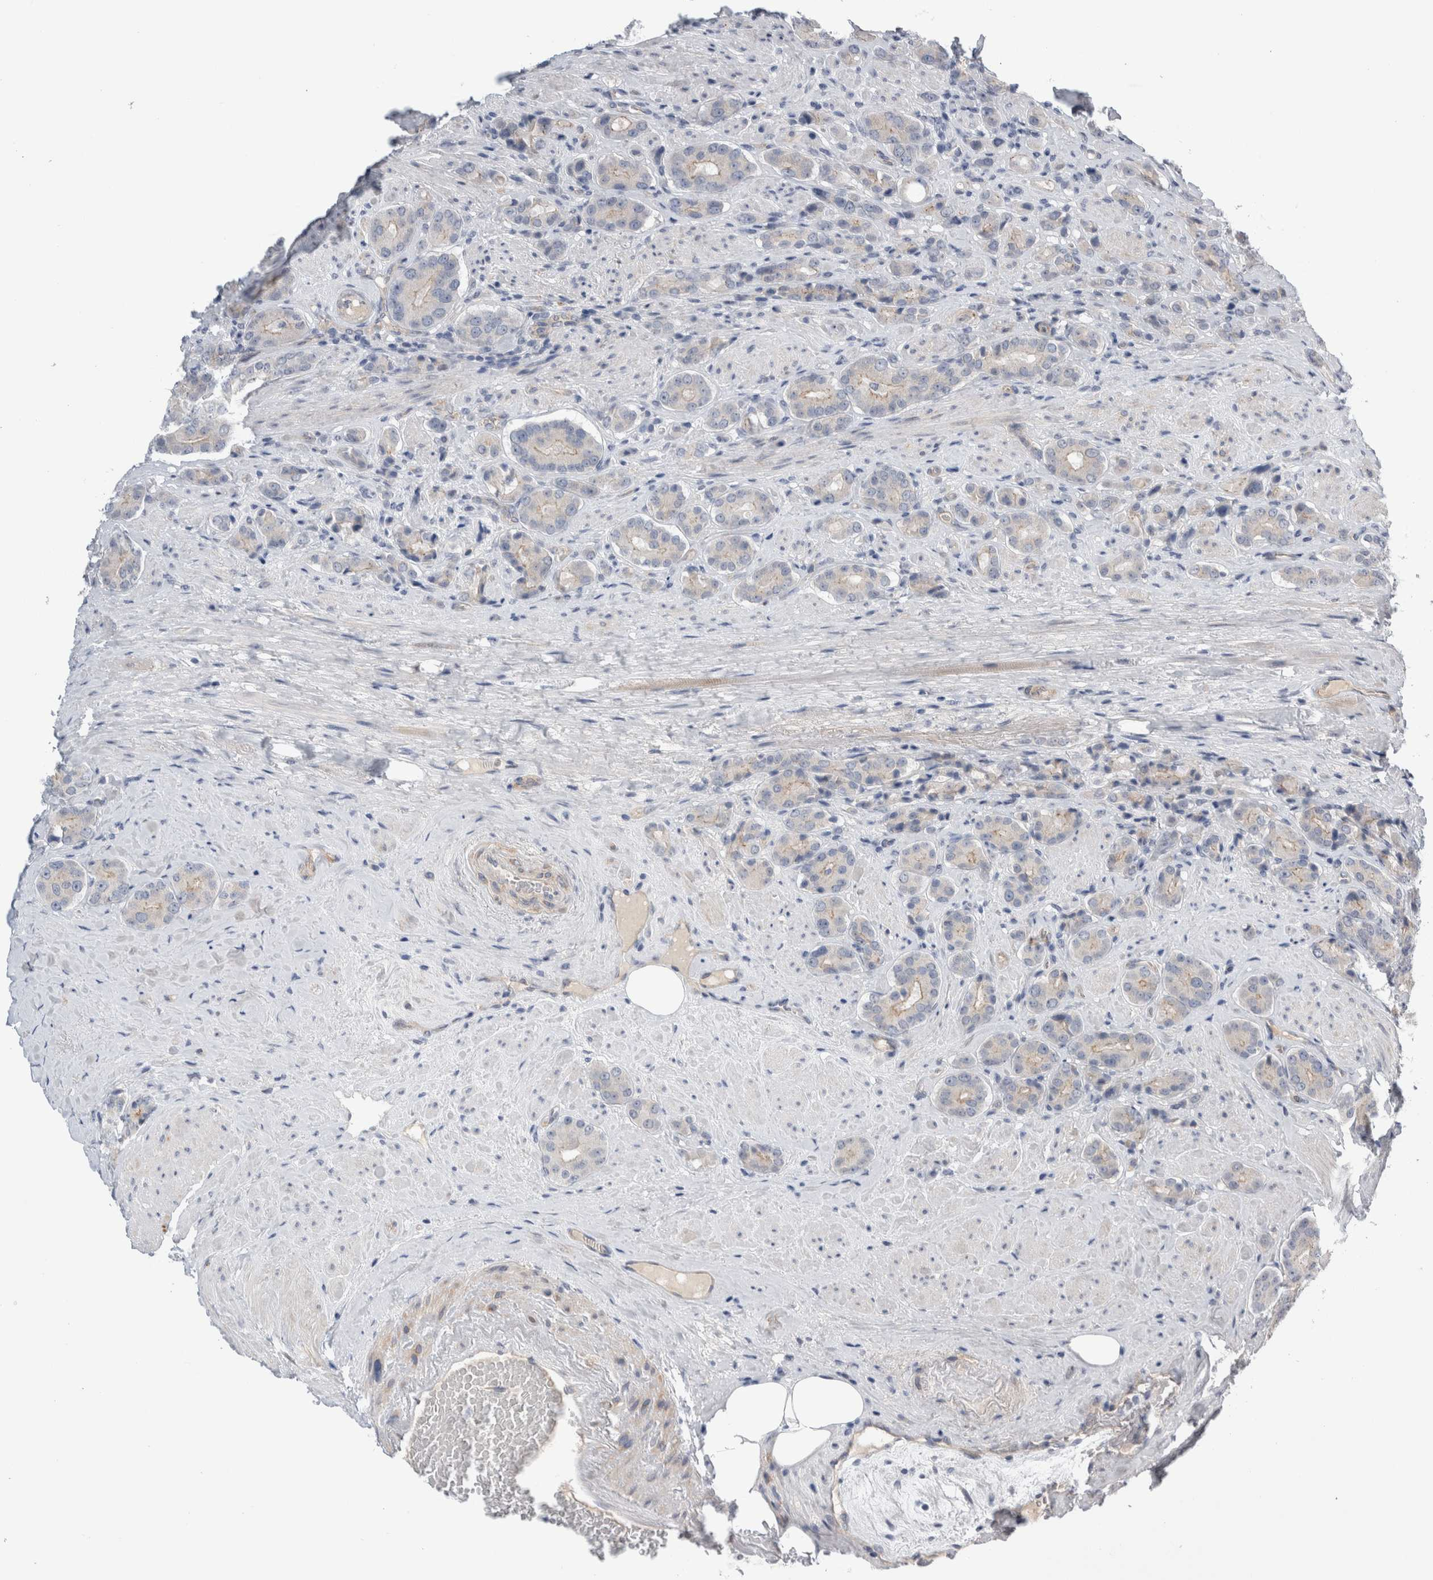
{"staining": {"intensity": "negative", "quantity": "none", "location": "none"}, "tissue": "prostate cancer", "cell_type": "Tumor cells", "image_type": "cancer", "snomed": [{"axis": "morphology", "description": "Adenocarcinoma, High grade"}, {"axis": "topography", "description": "Prostate"}], "caption": "IHC micrograph of neoplastic tissue: human prostate cancer stained with DAB (3,3'-diaminobenzidine) demonstrates no significant protein expression in tumor cells. (Stains: DAB (3,3'-diaminobenzidine) IHC with hematoxylin counter stain, Microscopy: brightfield microscopy at high magnification).", "gene": "TAFA5", "patient": {"sex": "male", "age": 71}}